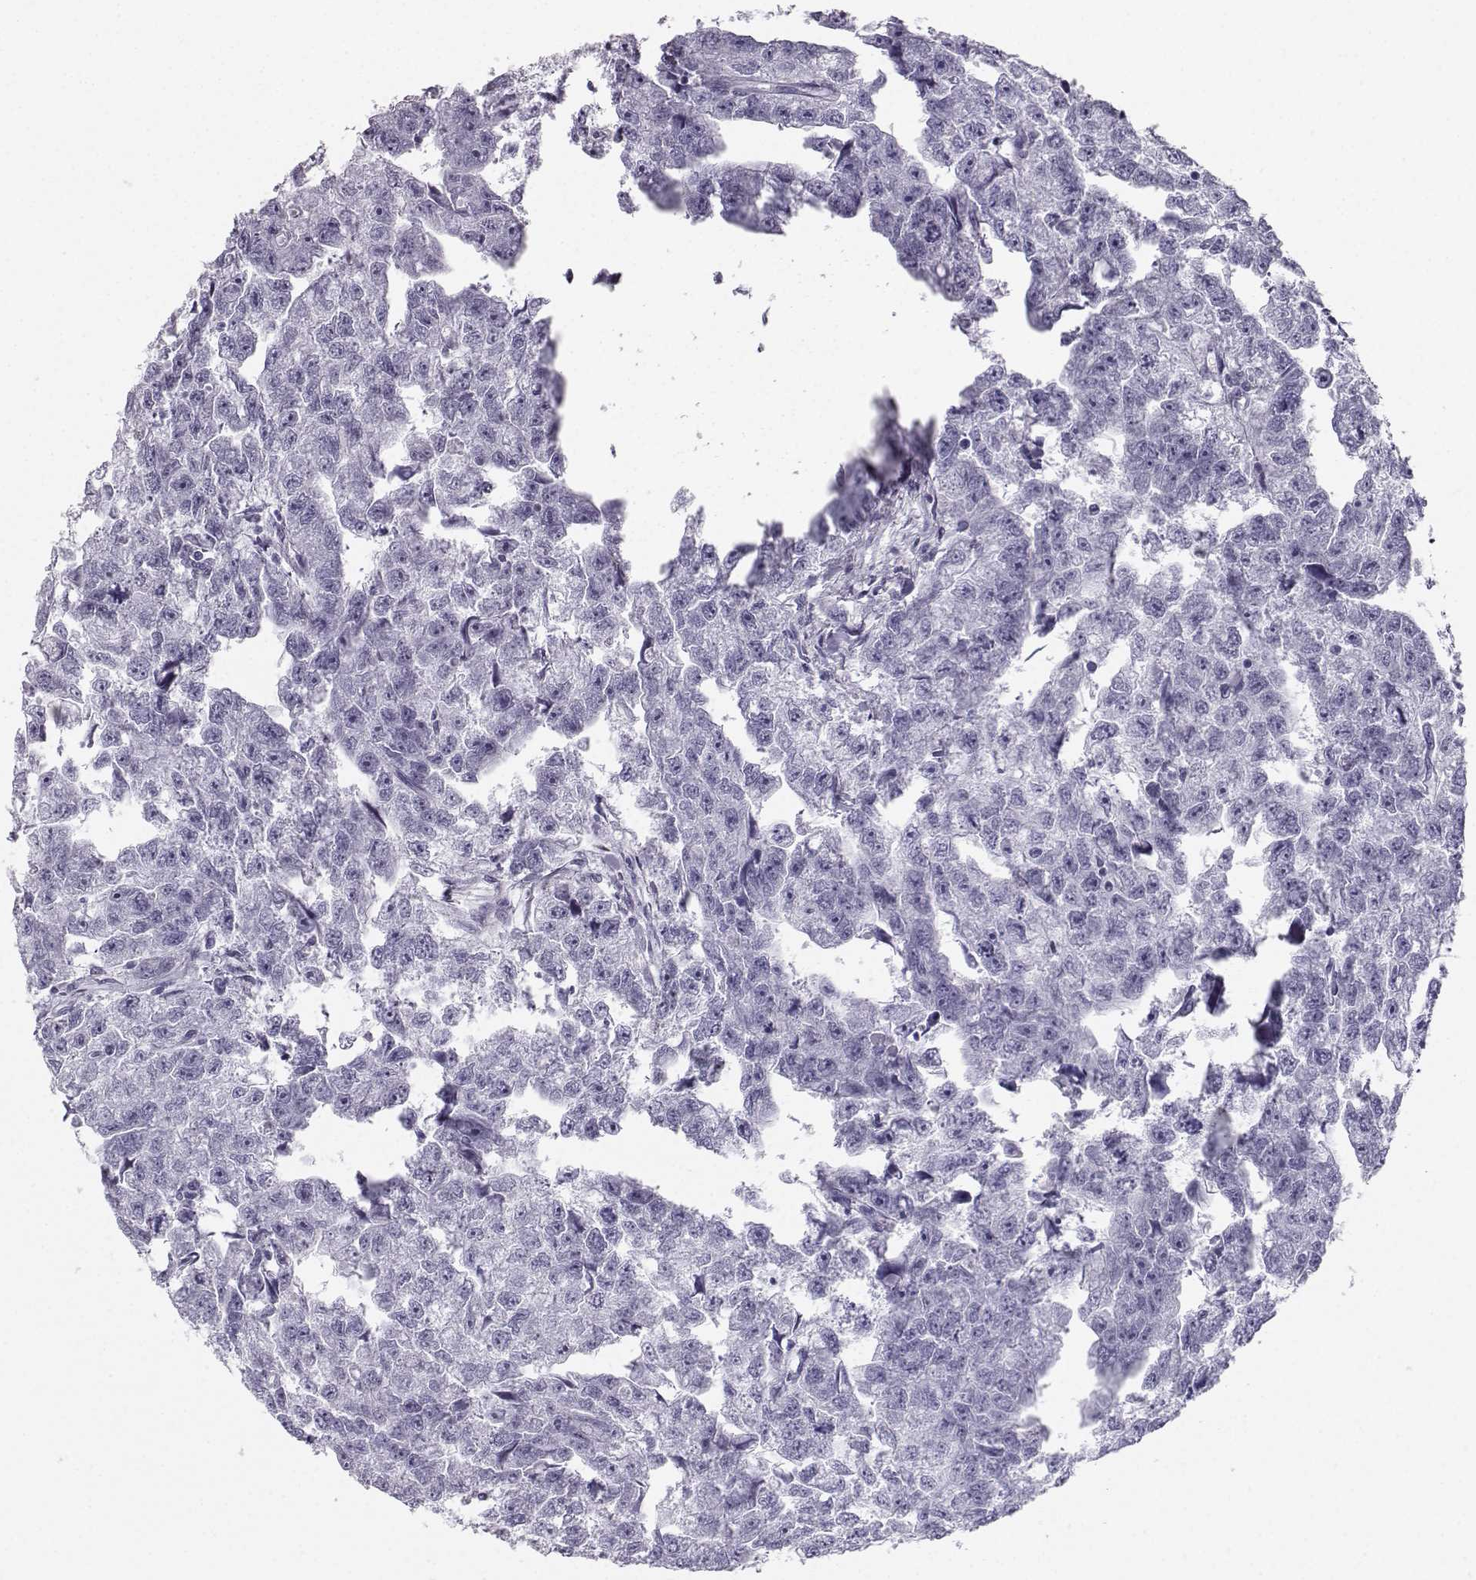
{"staining": {"intensity": "negative", "quantity": "none", "location": "none"}, "tissue": "testis cancer", "cell_type": "Tumor cells", "image_type": "cancer", "snomed": [{"axis": "morphology", "description": "Carcinoma, Embryonal, NOS"}, {"axis": "morphology", "description": "Teratoma, malignant, NOS"}, {"axis": "topography", "description": "Testis"}], "caption": "Testis embryonal carcinoma stained for a protein using immunohistochemistry reveals no positivity tumor cells.", "gene": "CASR", "patient": {"sex": "male", "age": 44}}